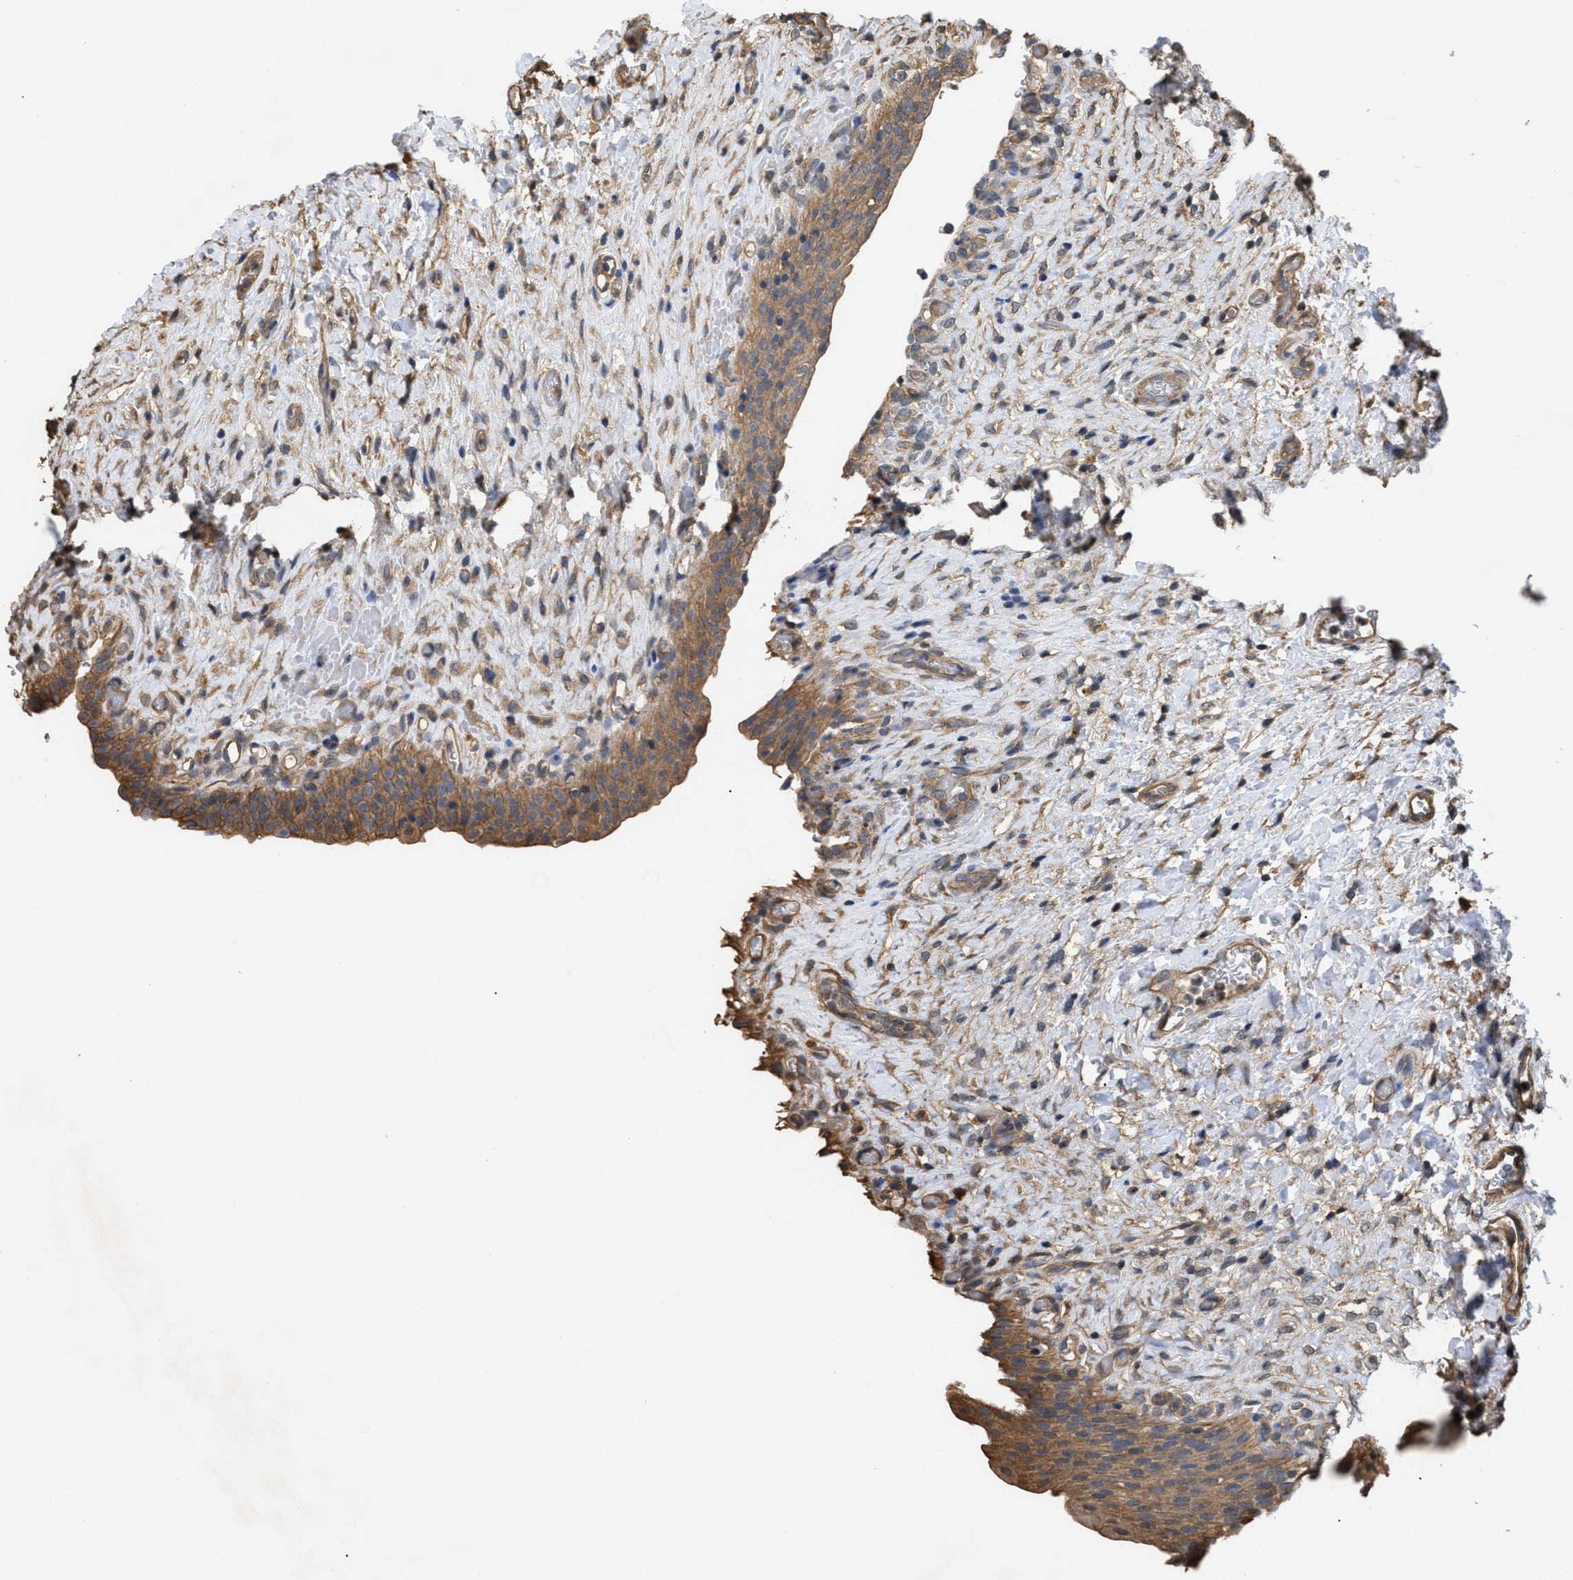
{"staining": {"intensity": "moderate", "quantity": ">75%", "location": "cytoplasmic/membranous"}, "tissue": "urinary bladder", "cell_type": "Urothelial cells", "image_type": "normal", "snomed": [{"axis": "morphology", "description": "Urothelial carcinoma, High grade"}, {"axis": "topography", "description": "Urinary bladder"}], "caption": "An immunohistochemistry (IHC) micrograph of normal tissue is shown. Protein staining in brown shows moderate cytoplasmic/membranous positivity in urinary bladder within urothelial cells.", "gene": "CALM1", "patient": {"sex": "male", "age": 46}}